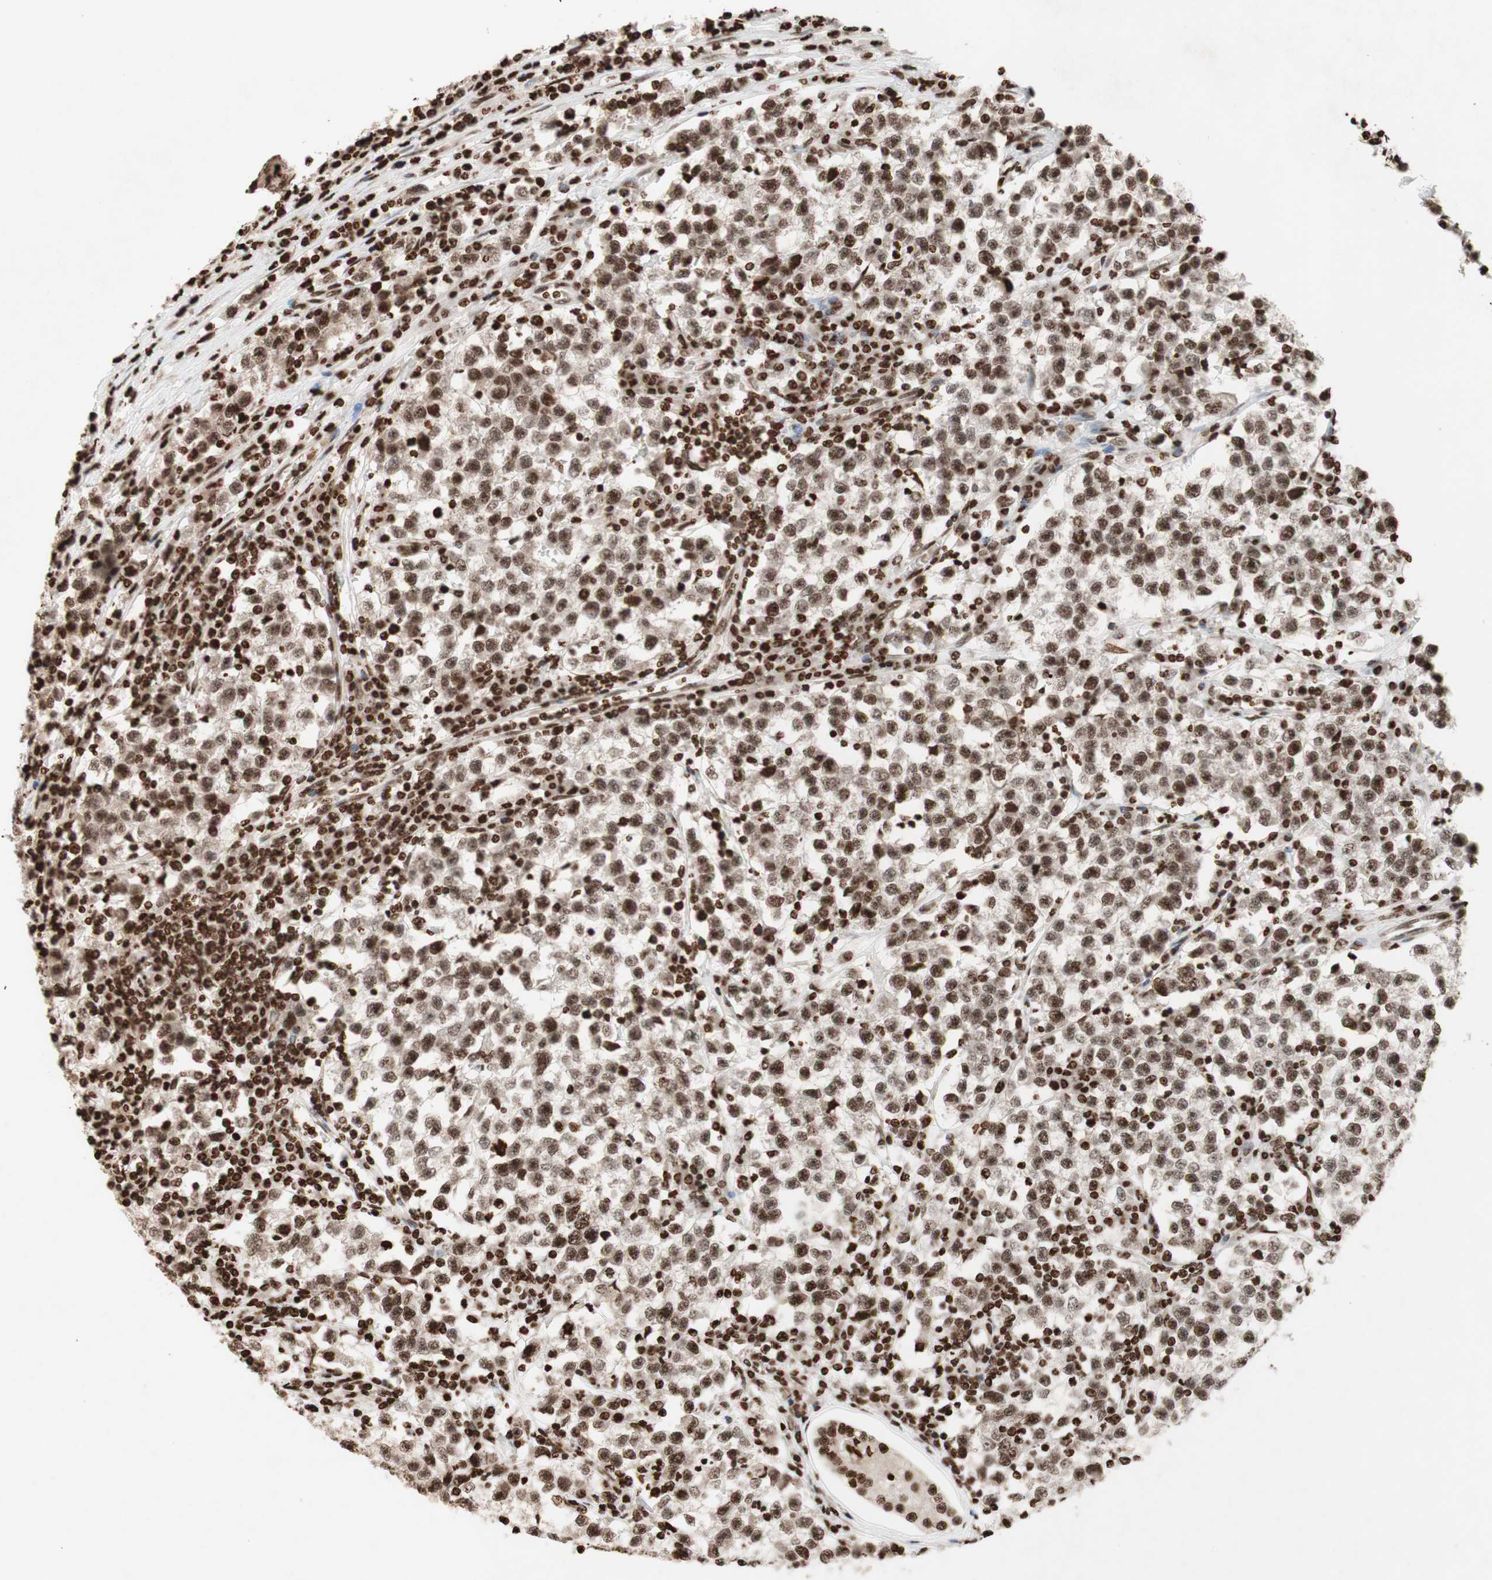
{"staining": {"intensity": "moderate", "quantity": ">75%", "location": "nuclear"}, "tissue": "testis cancer", "cell_type": "Tumor cells", "image_type": "cancer", "snomed": [{"axis": "morphology", "description": "Seminoma, NOS"}, {"axis": "topography", "description": "Testis"}], "caption": "High-magnification brightfield microscopy of seminoma (testis) stained with DAB (3,3'-diaminobenzidine) (brown) and counterstained with hematoxylin (blue). tumor cells exhibit moderate nuclear expression is appreciated in approximately>75% of cells. (DAB IHC with brightfield microscopy, high magnification).", "gene": "NCOA3", "patient": {"sex": "male", "age": 22}}